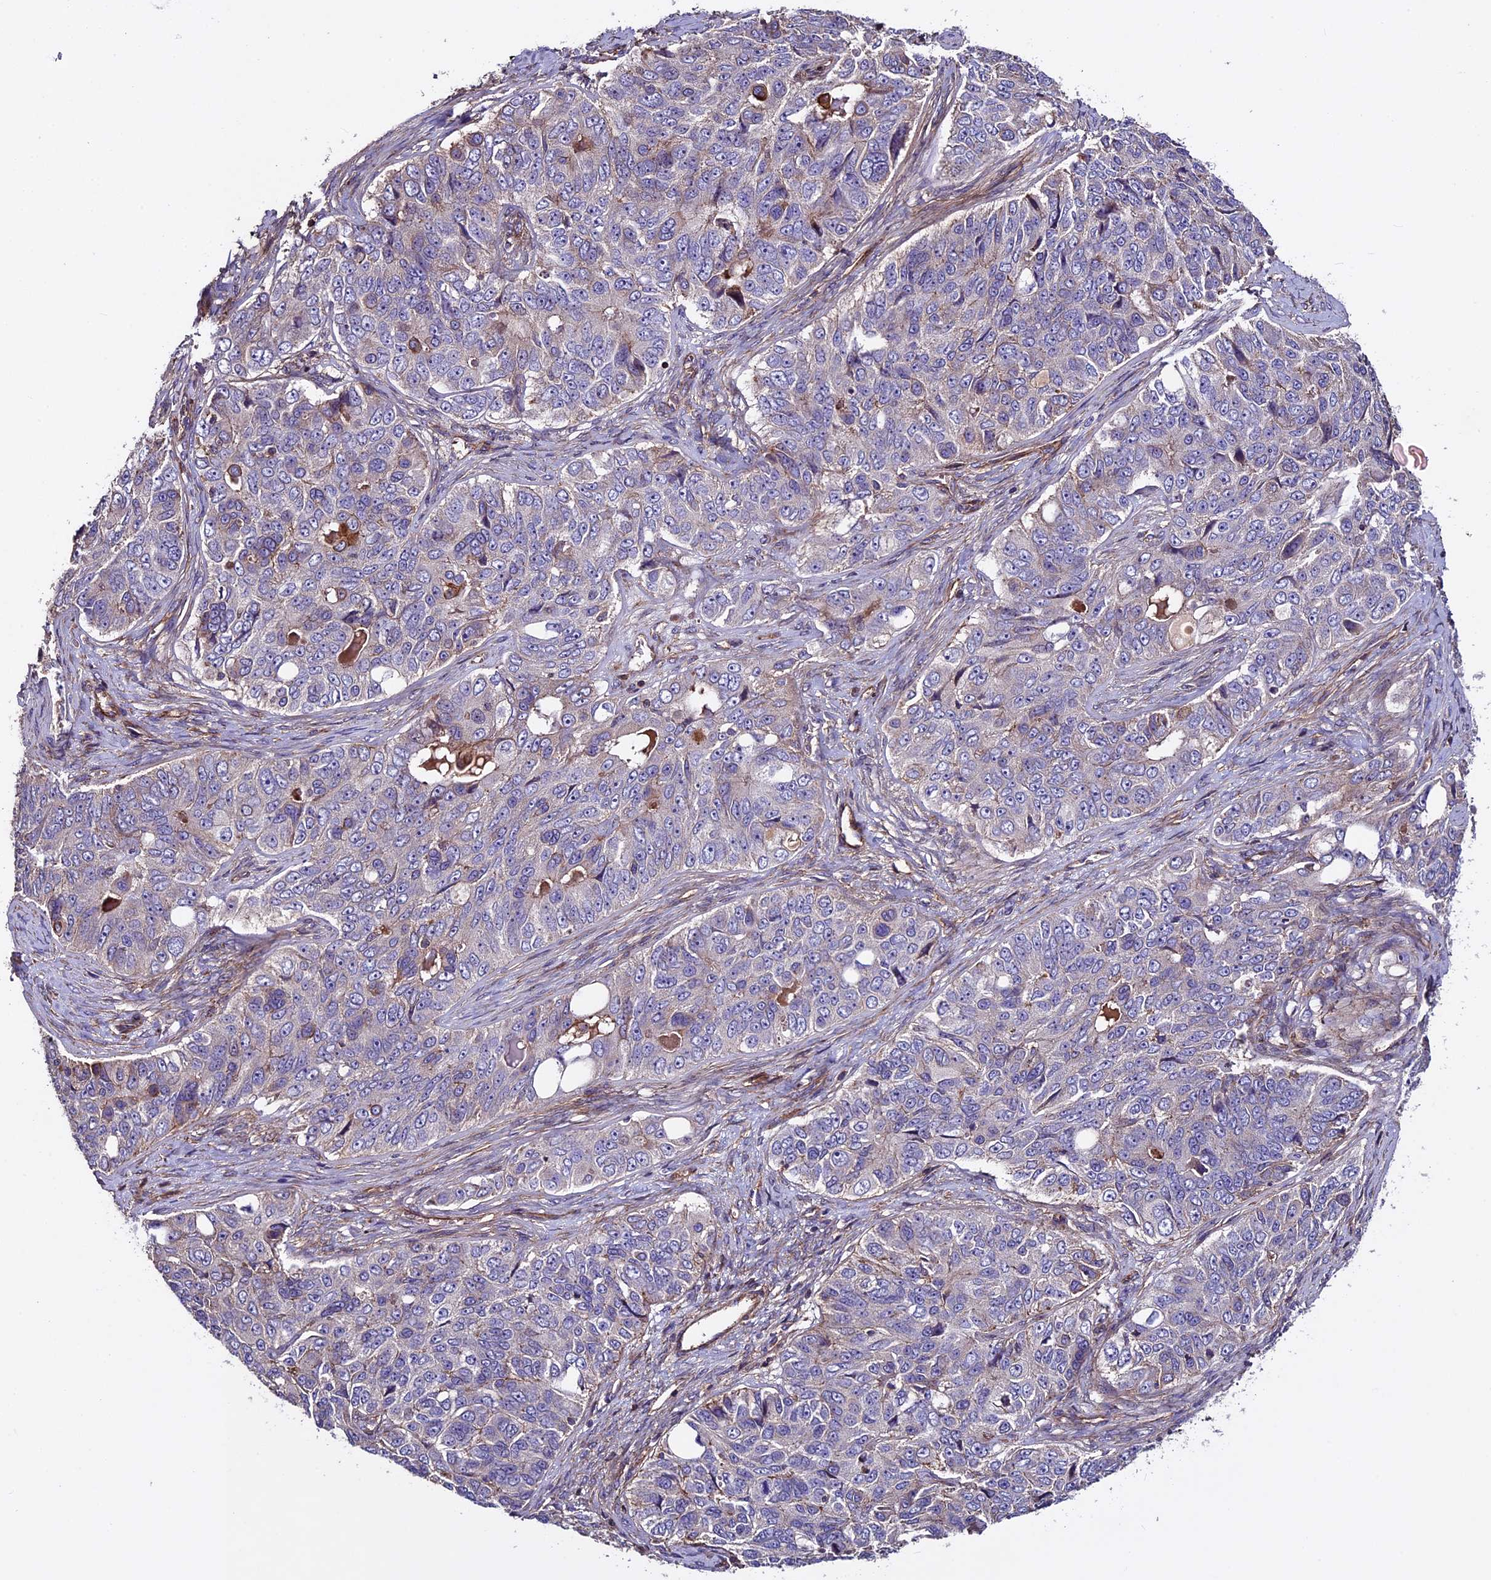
{"staining": {"intensity": "negative", "quantity": "none", "location": "none"}, "tissue": "ovarian cancer", "cell_type": "Tumor cells", "image_type": "cancer", "snomed": [{"axis": "morphology", "description": "Carcinoma, endometroid"}, {"axis": "topography", "description": "Ovary"}], "caption": "There is no significant staining in tumor cells of endometroid carcinoma (ovarian). (Immunohistochemistry, brightfield microscopy, high magnification).", "gene": "EVA1B", "patient": {"sex": "female", "age": 51}}